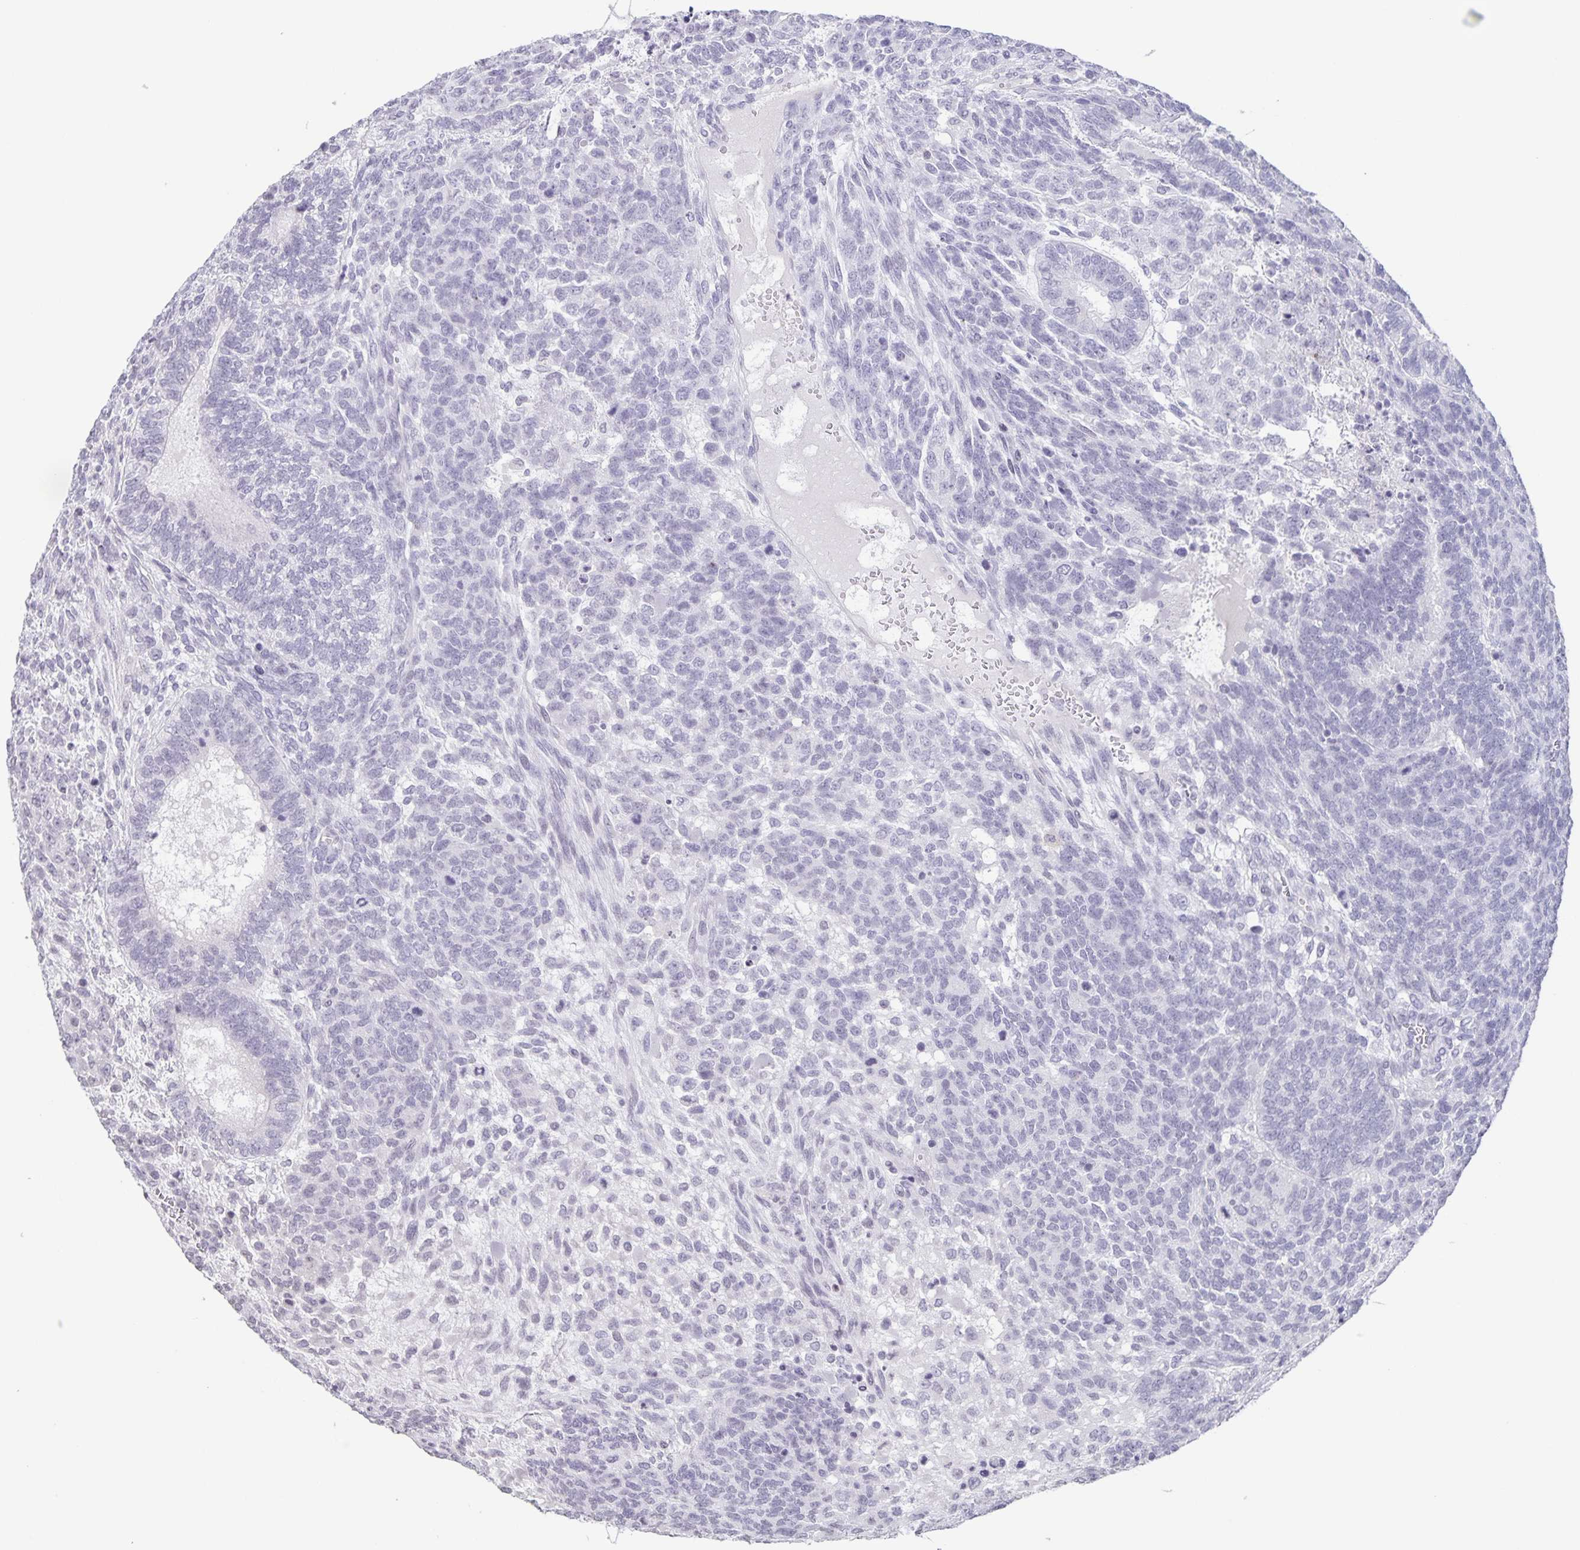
{"staining": {"intensity": "negative", "quantity": "none", "location": "none"}, "tissue": "testis cancer", "cell_type": "Tumor cells", "image_type": "cancer", "snomed": [{"axis": "morphology", "description": "Normal tissue, NOS"}, {"axis": "morphology", "description": "Carcinoma, Embryonal, NOS"}, {"axis": "topography", "description": "Testis"}, {"axis": "topography", "description": "Epididymis"}], "caption": "Testis cancer stained for a protein using immunohistochemistry shows no positivity tumor cells.", "gene": "AQP4", "patient": {"sex": "male", "age": 23}}